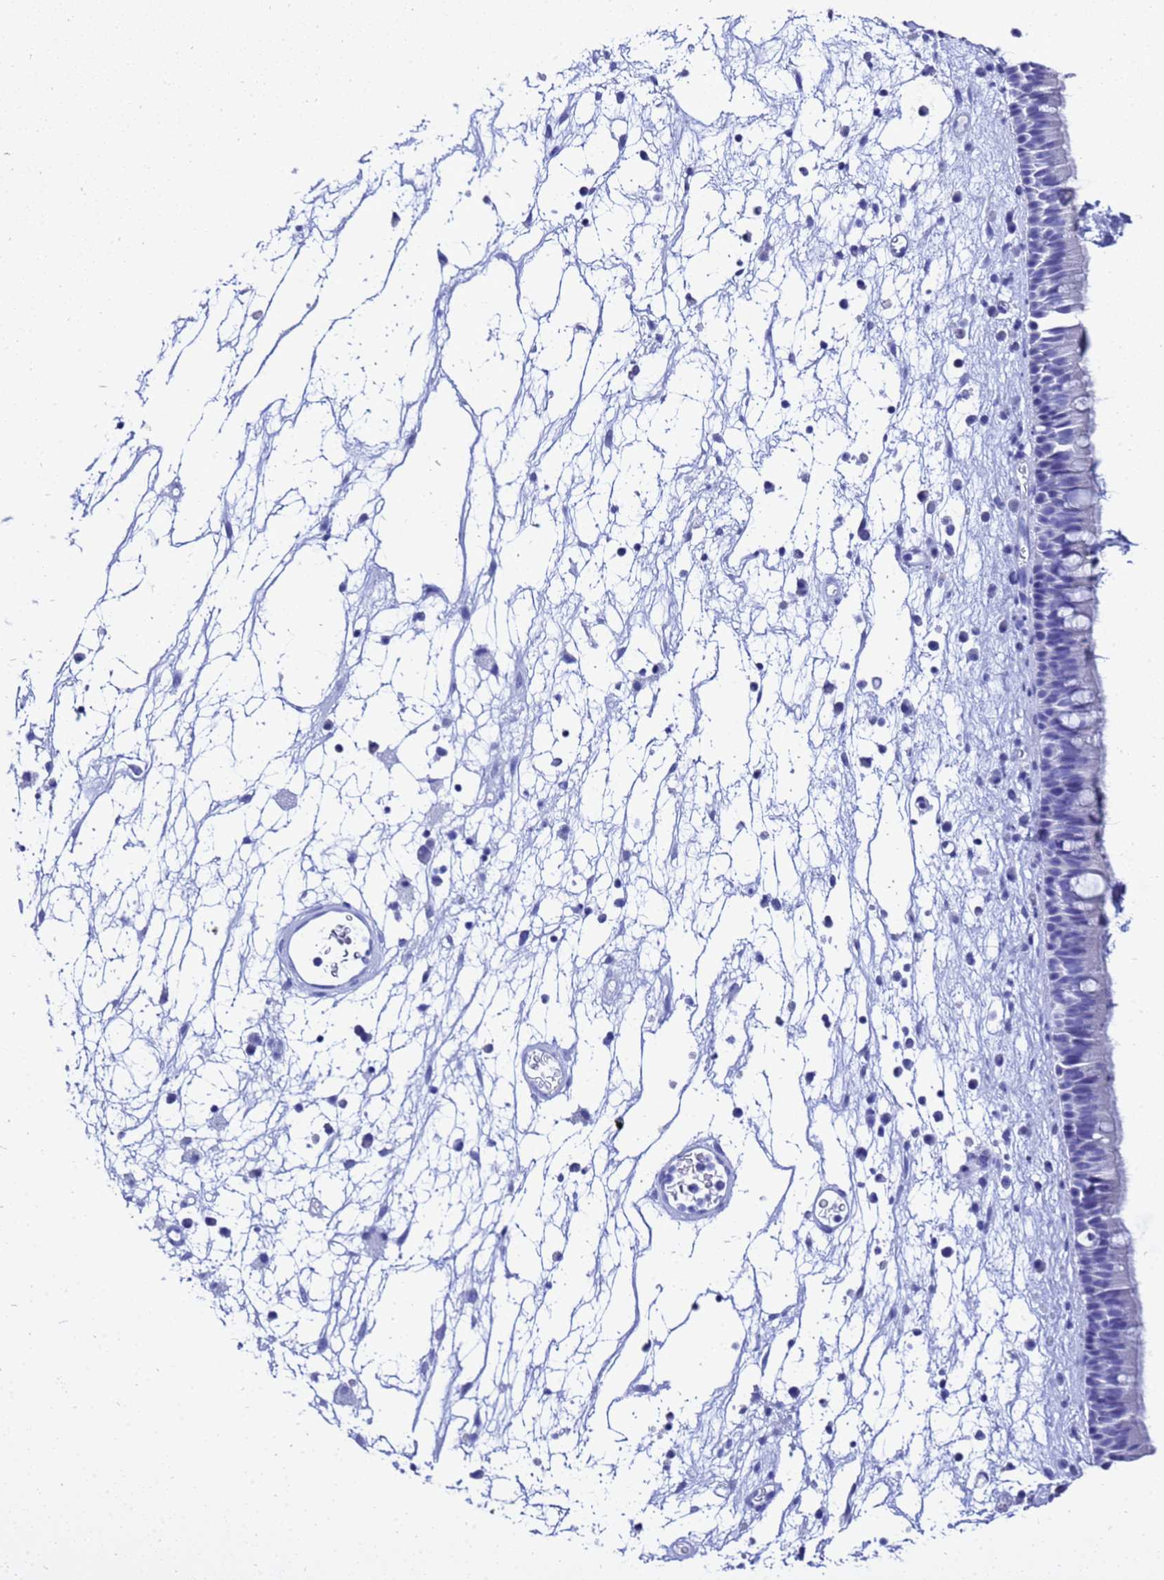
{"staining": {"intensity": "negative", "quantity": "none", "location": "none"}, "tissue": "nasopharynx", "cell_type": "Respiratory epithelial cells", "image_type": "normal", "snomed": [{"axis": "morphology", "description": "Normal tissue, NOS"}, {"axis": "morphology", "description": "Inflammation, NOS"}, {"axis": "morphology", "description": "Malignant melanoma, Metastatic site"}, {"axis": "topography", "description": "Nasopharynx"}], "caption": "The image exhibits no significant positivity in respiratory epithelial cells of nasopharynx. (DAB IHC visualized using brightfield microscopy, high magnification).", "gene": "LIPF", "patient": {"sex": "male", "age": 70}}